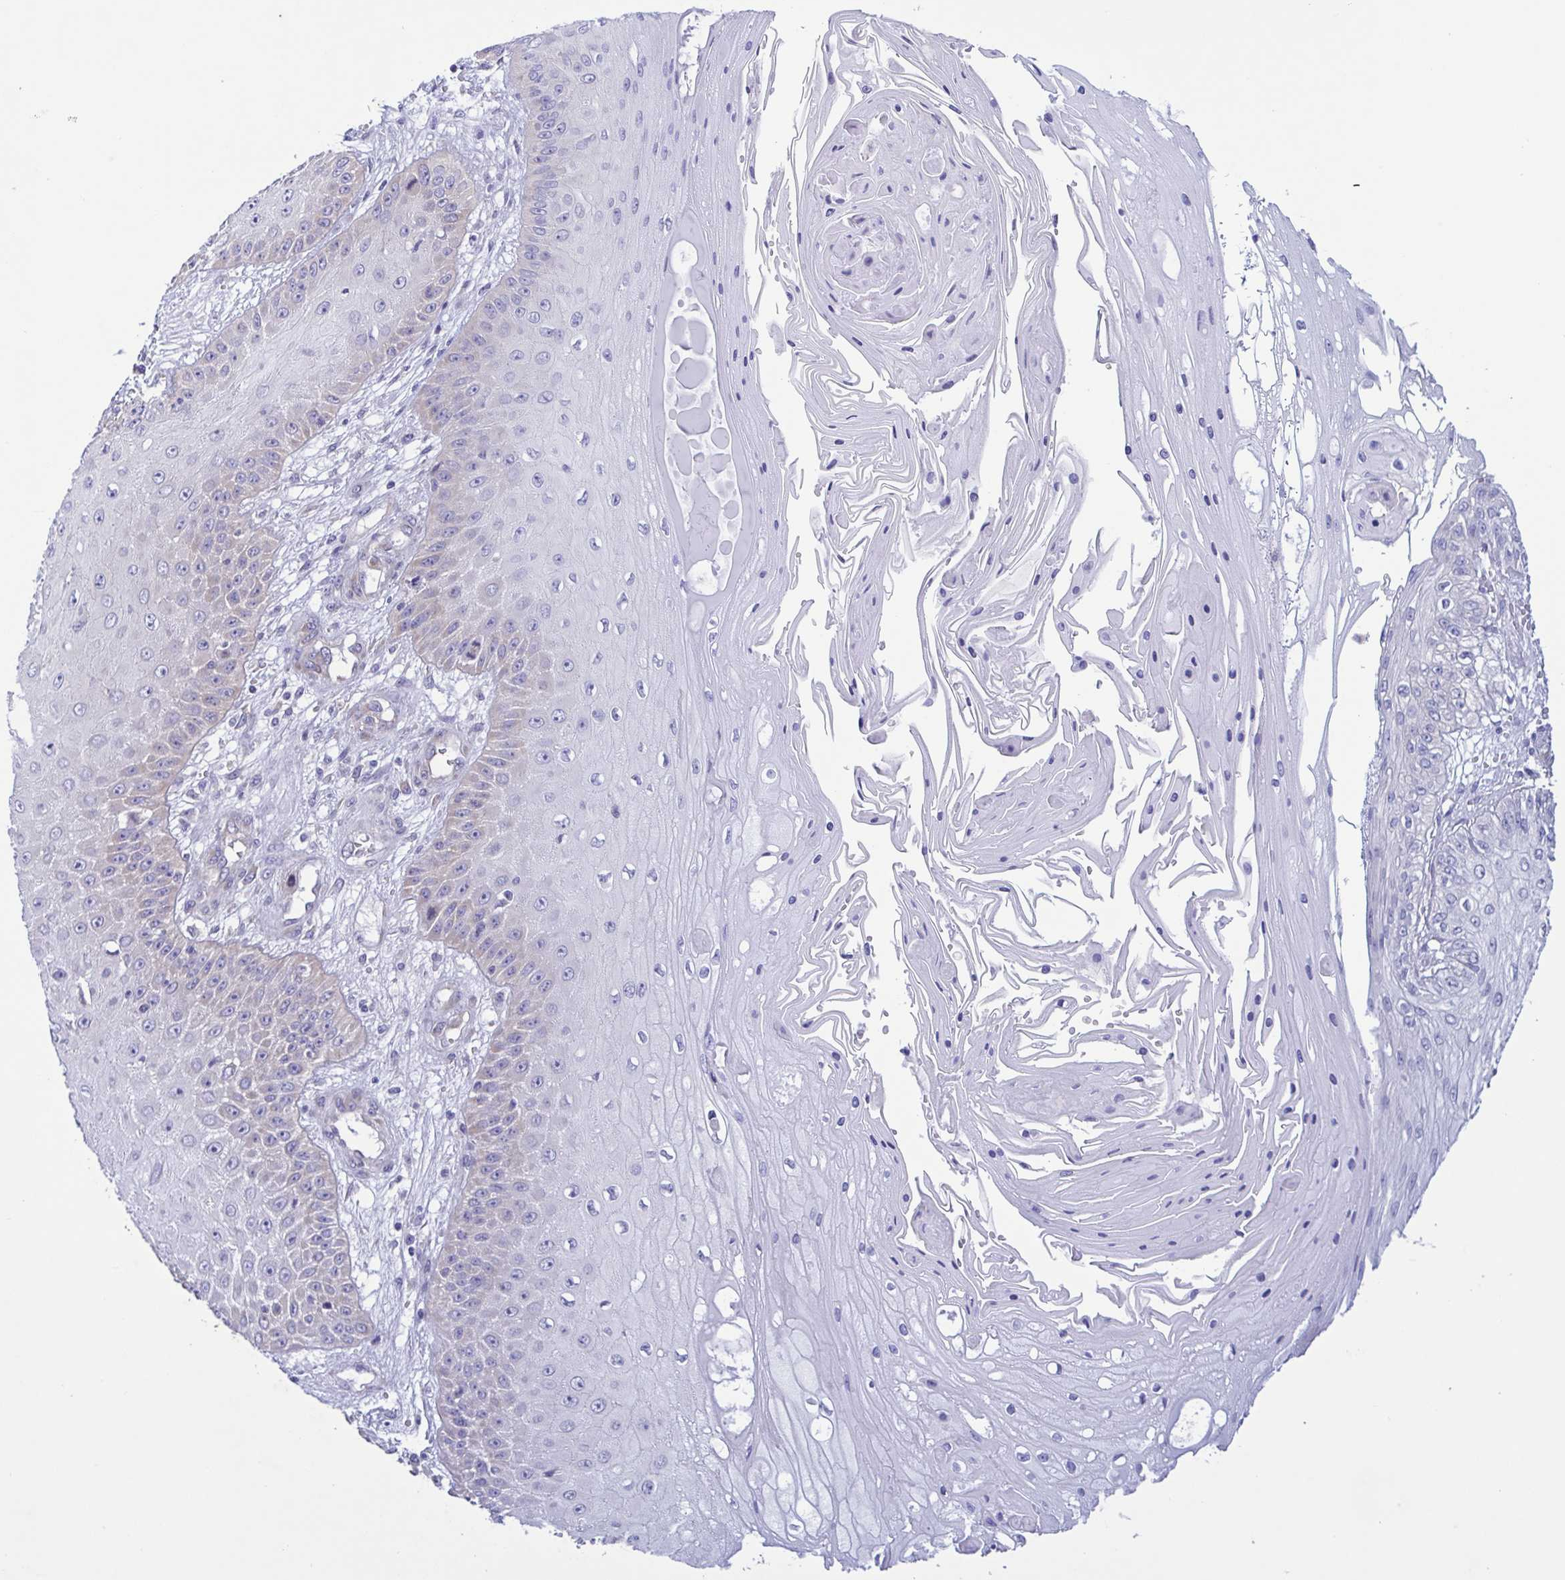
{"staining": {"intensity": "negative", "quantity": "none", "location": "none"}, "tissue": "skin cancer", "cell_type": "Tumor cells", "image_type": "cancer", "snomed": [{"axis": "morphology", "description": "Squamous cell carcinoma, NOS"}, {"axis": "topography", "description": "Skin"}], "caption": "Tumor cells show no significant staining in skin cancer (squamous cell carcinoma). The staining was performed using DAB (3,3'-diaminobenzidine) to visualize the protein expression in brown, while the nuclei were stained in blue with hematoxylin (Magnification: 20x).", "gene": "TNNI3", "patient": {"sex": "male", "age": 70}}